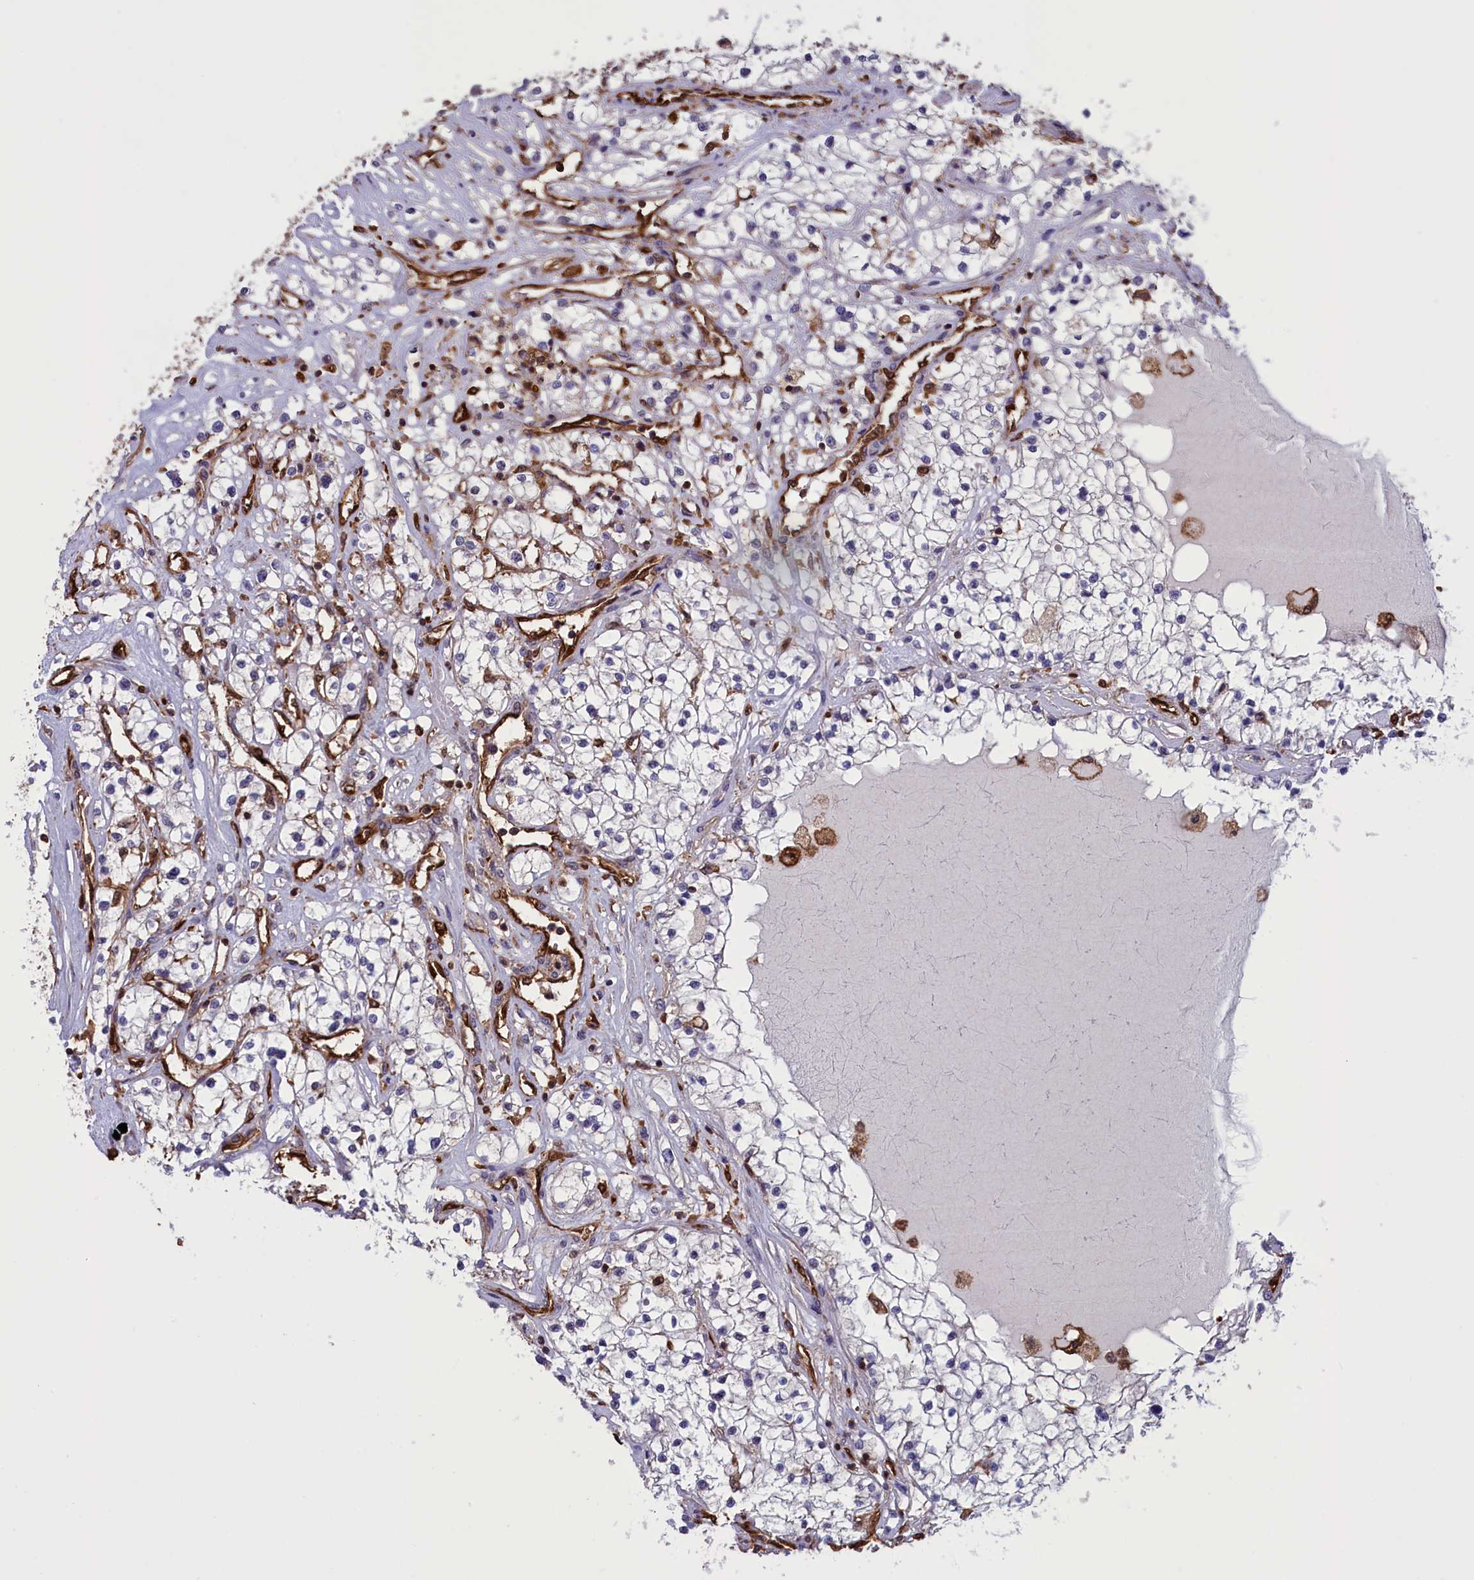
{"staining": {"intensity": "negative", "quantity": "none", "location": "none"}, "tissue": "renal cancer", "cell_type": "Tumor cells", "image_type": "cancer", "snomed": [{"axis": "morphology", "description": "Adenocarcinoma, NOS"}, {"axis": "topography", "description": "Kidney"}], "caption": "Tumor cells show no significant protein staining in renal adenocarcinoma.", "gene": "ARHGAP18", "patient": {"sex": "male", "age": 68}}